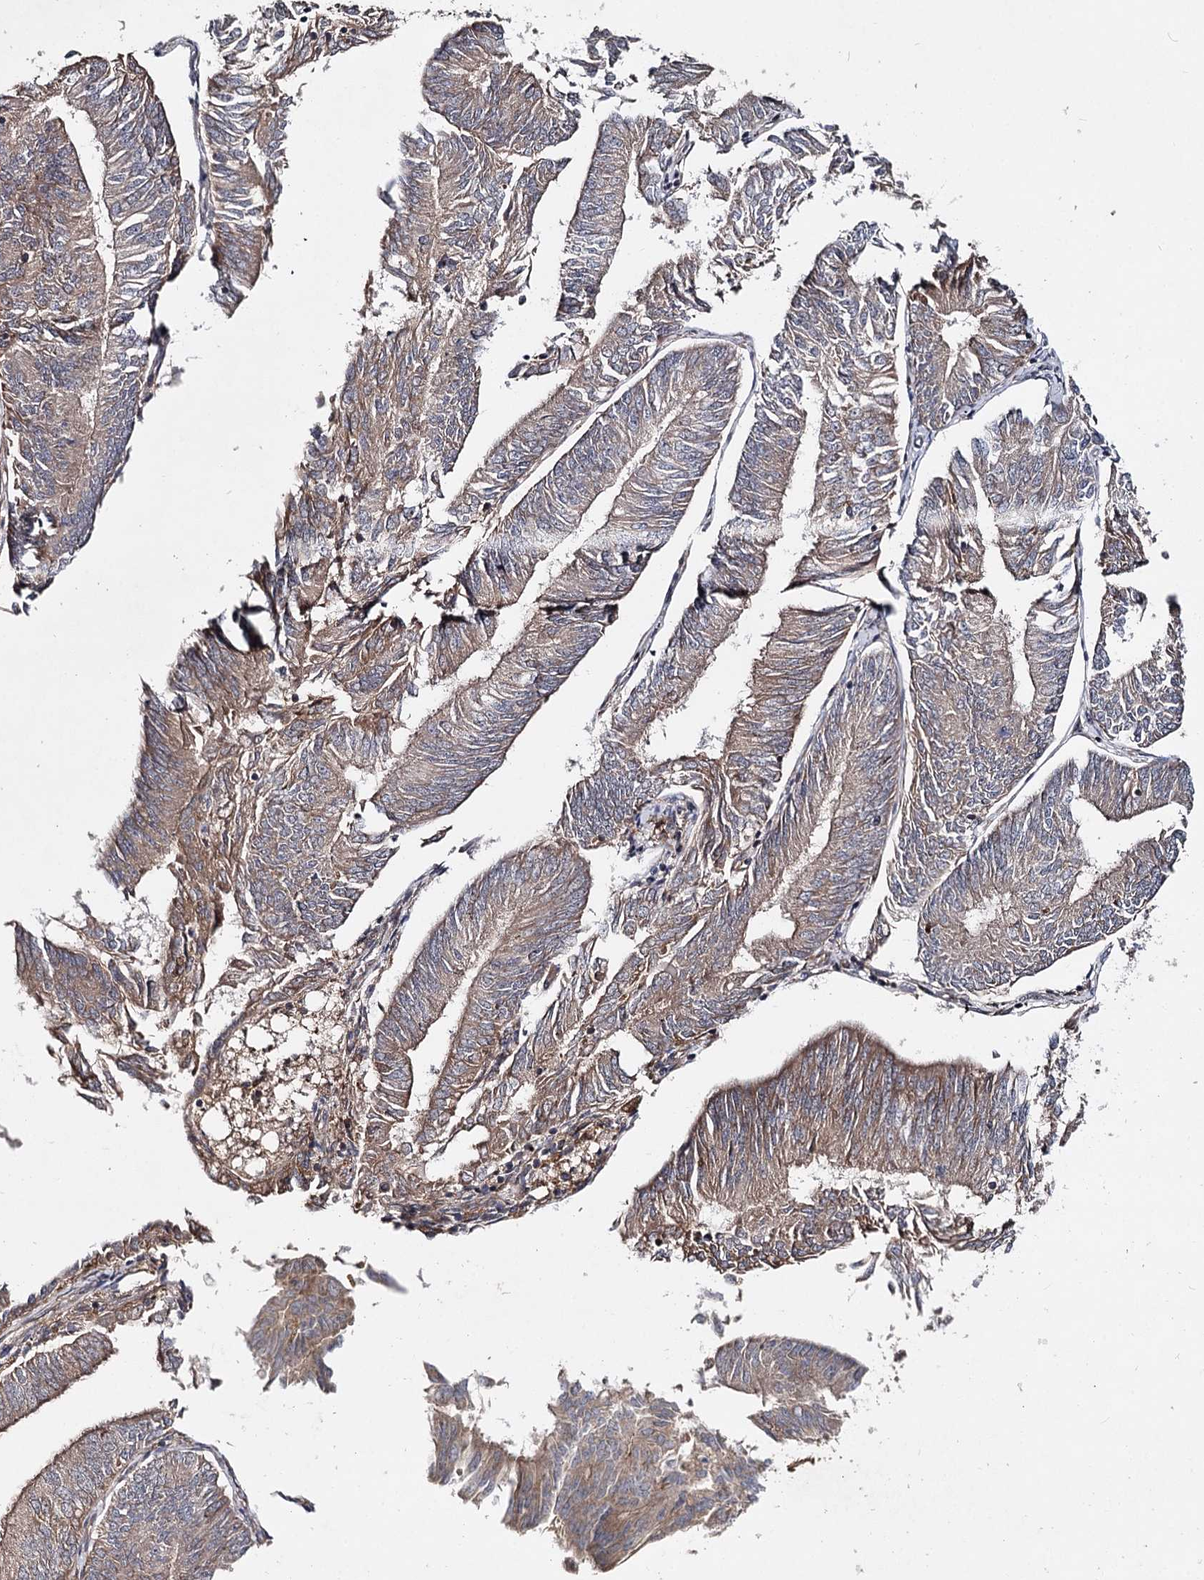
{"staining": {"intensity": "moderate", "quantity": ">75%", "location": "cytoplasmic/membranous"}, "tissue": "endometrial cancer", "cell_type": "Tumor cells", "image_type": "cancer", "snomed": [{"axis": "morphology", "description": "Adenocarcinoma, NOS"}, {"axis": "topography", "description": "Endometrium"}], "caption": "DAB immunohistochemical staining of endometrial cancer demonstrates moderate cytoplasmic/membranous protein expression in about >75% of tumor cells. The protein is shown in brown color, while the nuclei are stained blue.", "gene": "MINDY3", "patient": {"sex": "female", "age": 58}}